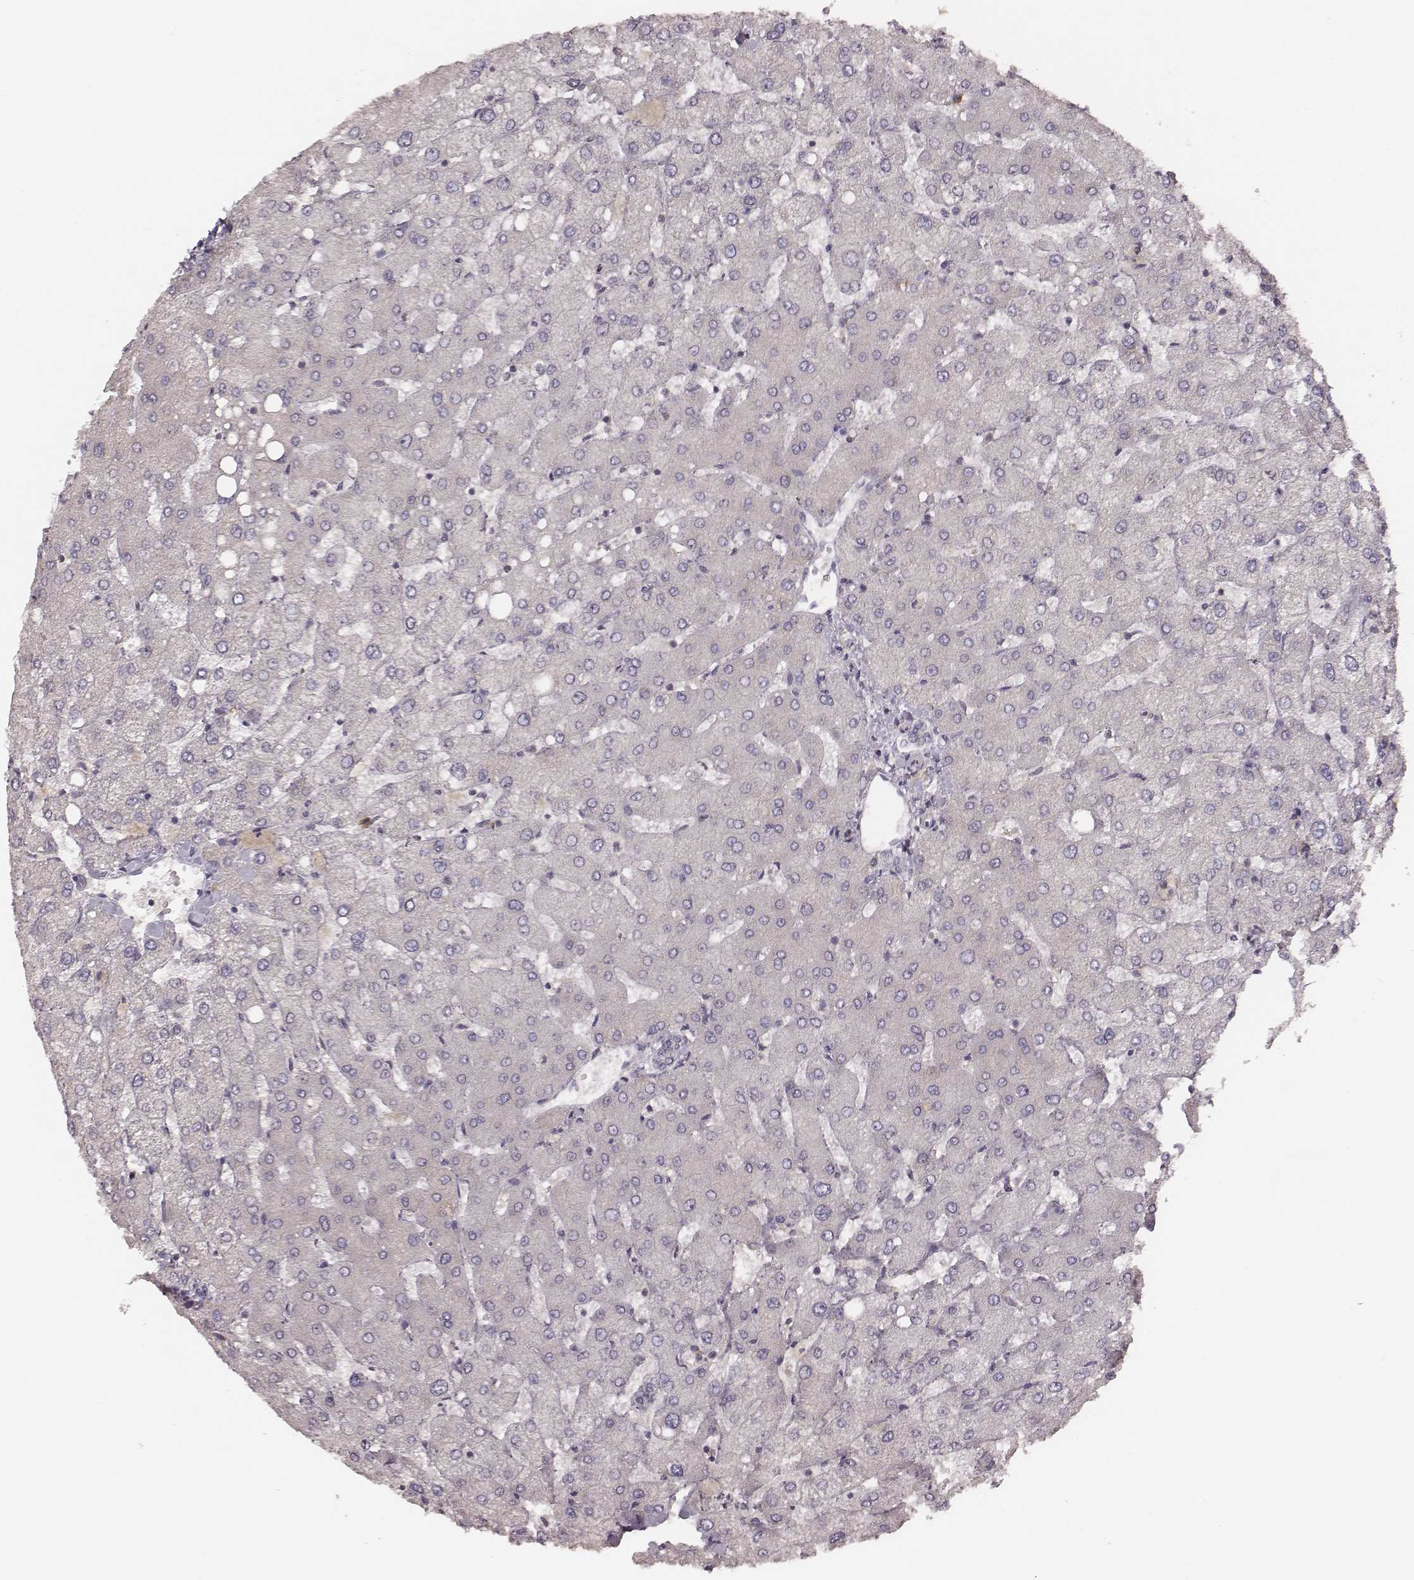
{"staining": {"intensity": "negative", "quantity": "none", "location": "none"}, "tissue": "liver", "cell_type": "Cholangiocytes", "image_type": "normal", "snomed": [{"axis": "morphology", "description": "Normal tissue, NOS"}, {"axis": "topography", "description": "Liver"}], "caption": "Image shows no protein expression in cholangiocytes of benign liver. (DAB immunohistochemistry visualized using brightfield microscopy, high magnification).", "gene": "CARS1", "patient": {"sex": "female", "age": 54}}